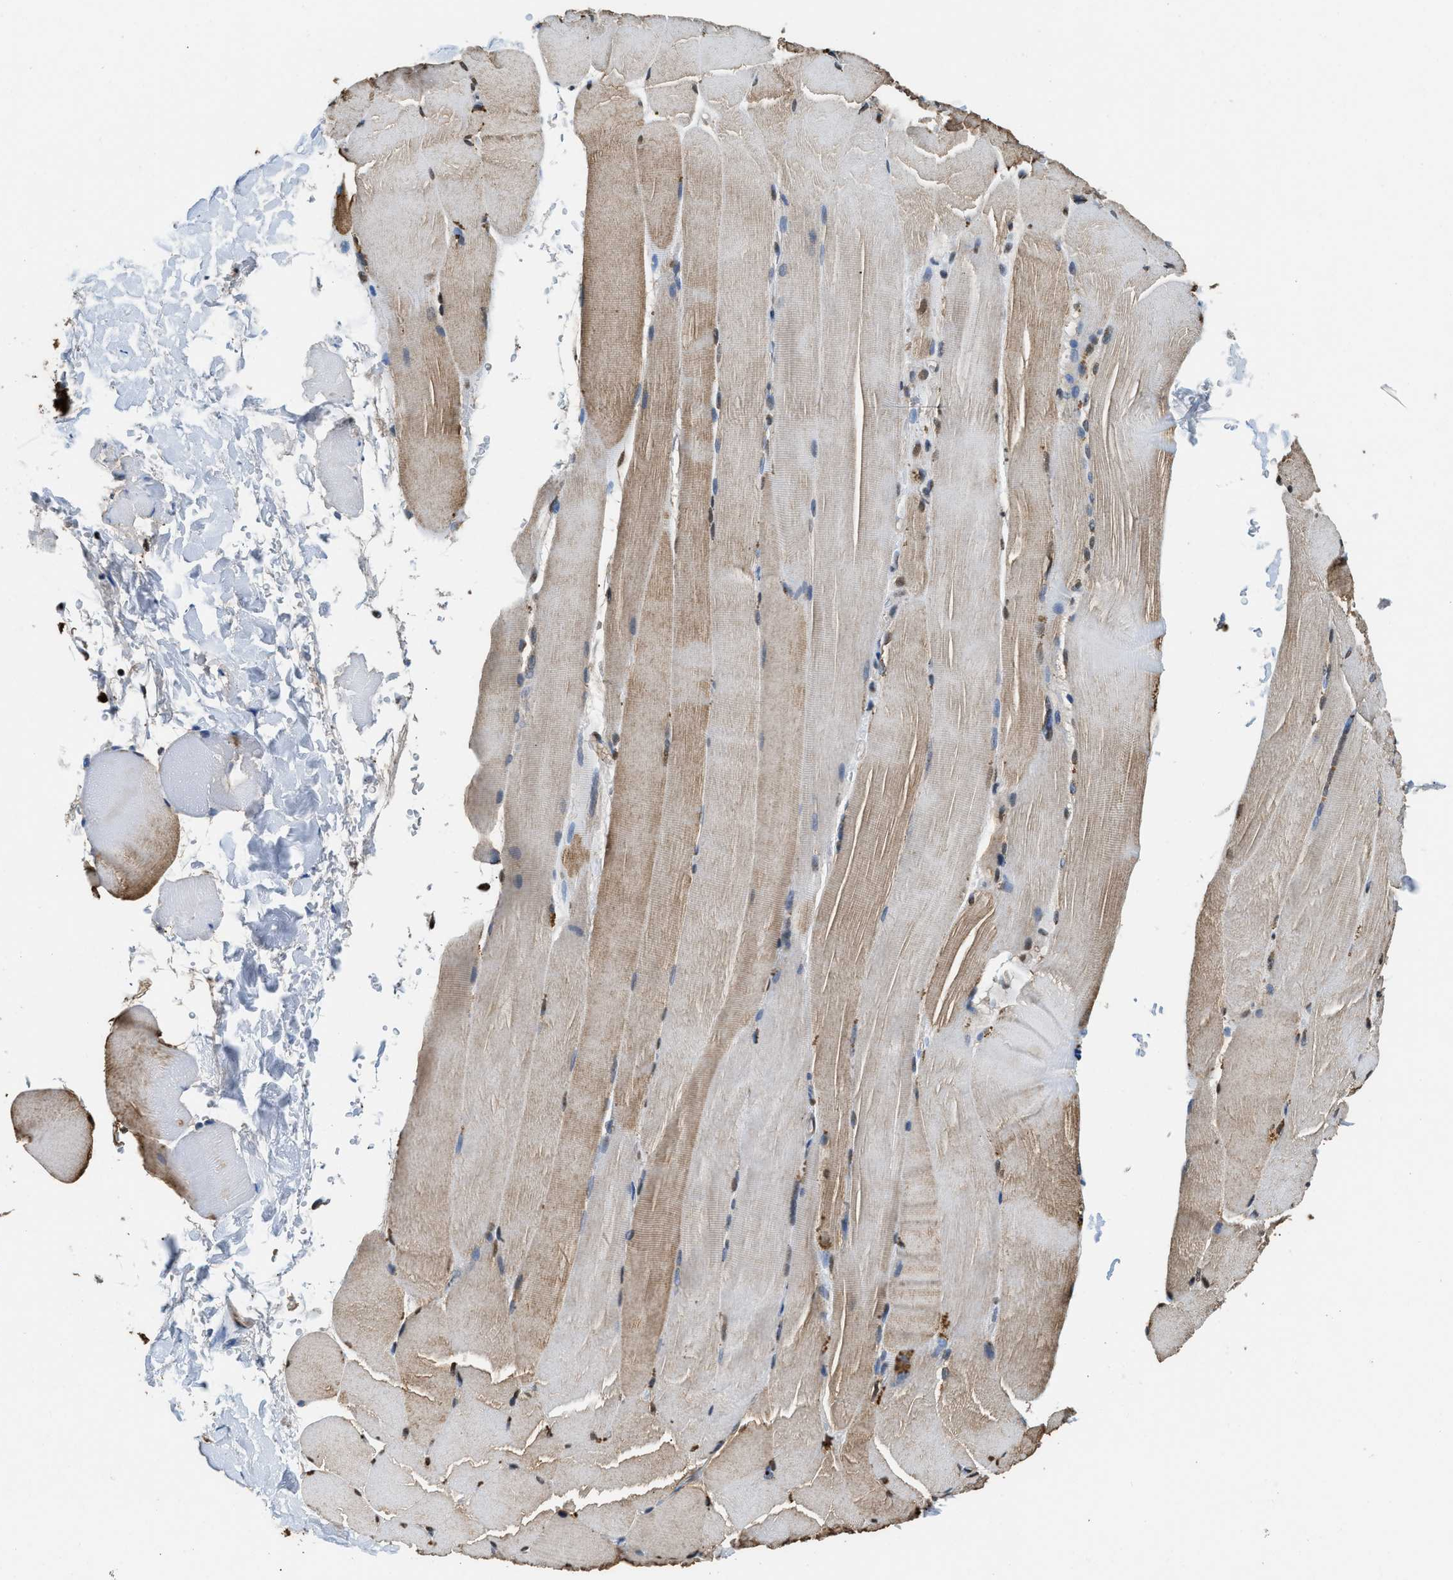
{"staining": {"intensity": "weak", "quantity": ">75%", "location": "cytoplasmic/membranous,nuclear"}, "tissue": "skeletal muscle", "cell_type": "Myocytes", "image_type": "normal", "snomed": [{"axis": "morphology", "description": "Normal tissue, NOS"}, {"axis": "topography", "description": "Skin"}, {"axis": "topography", "description": "Skeletal muscle"}], "caption": "Brown immunohistochemical staining in benign human skeletal muscle reveals weak cytoplasmic/membranous,nuclear expression in about >75% of myocytes. (Stains: DAB (3,3'-diaminobenzidine) in brown, nuclei in blue, Microscopy: brightfield microscopy at high magnification).", "gene": "GAPDH", "patient": {"sex": "male", "age": 83}}